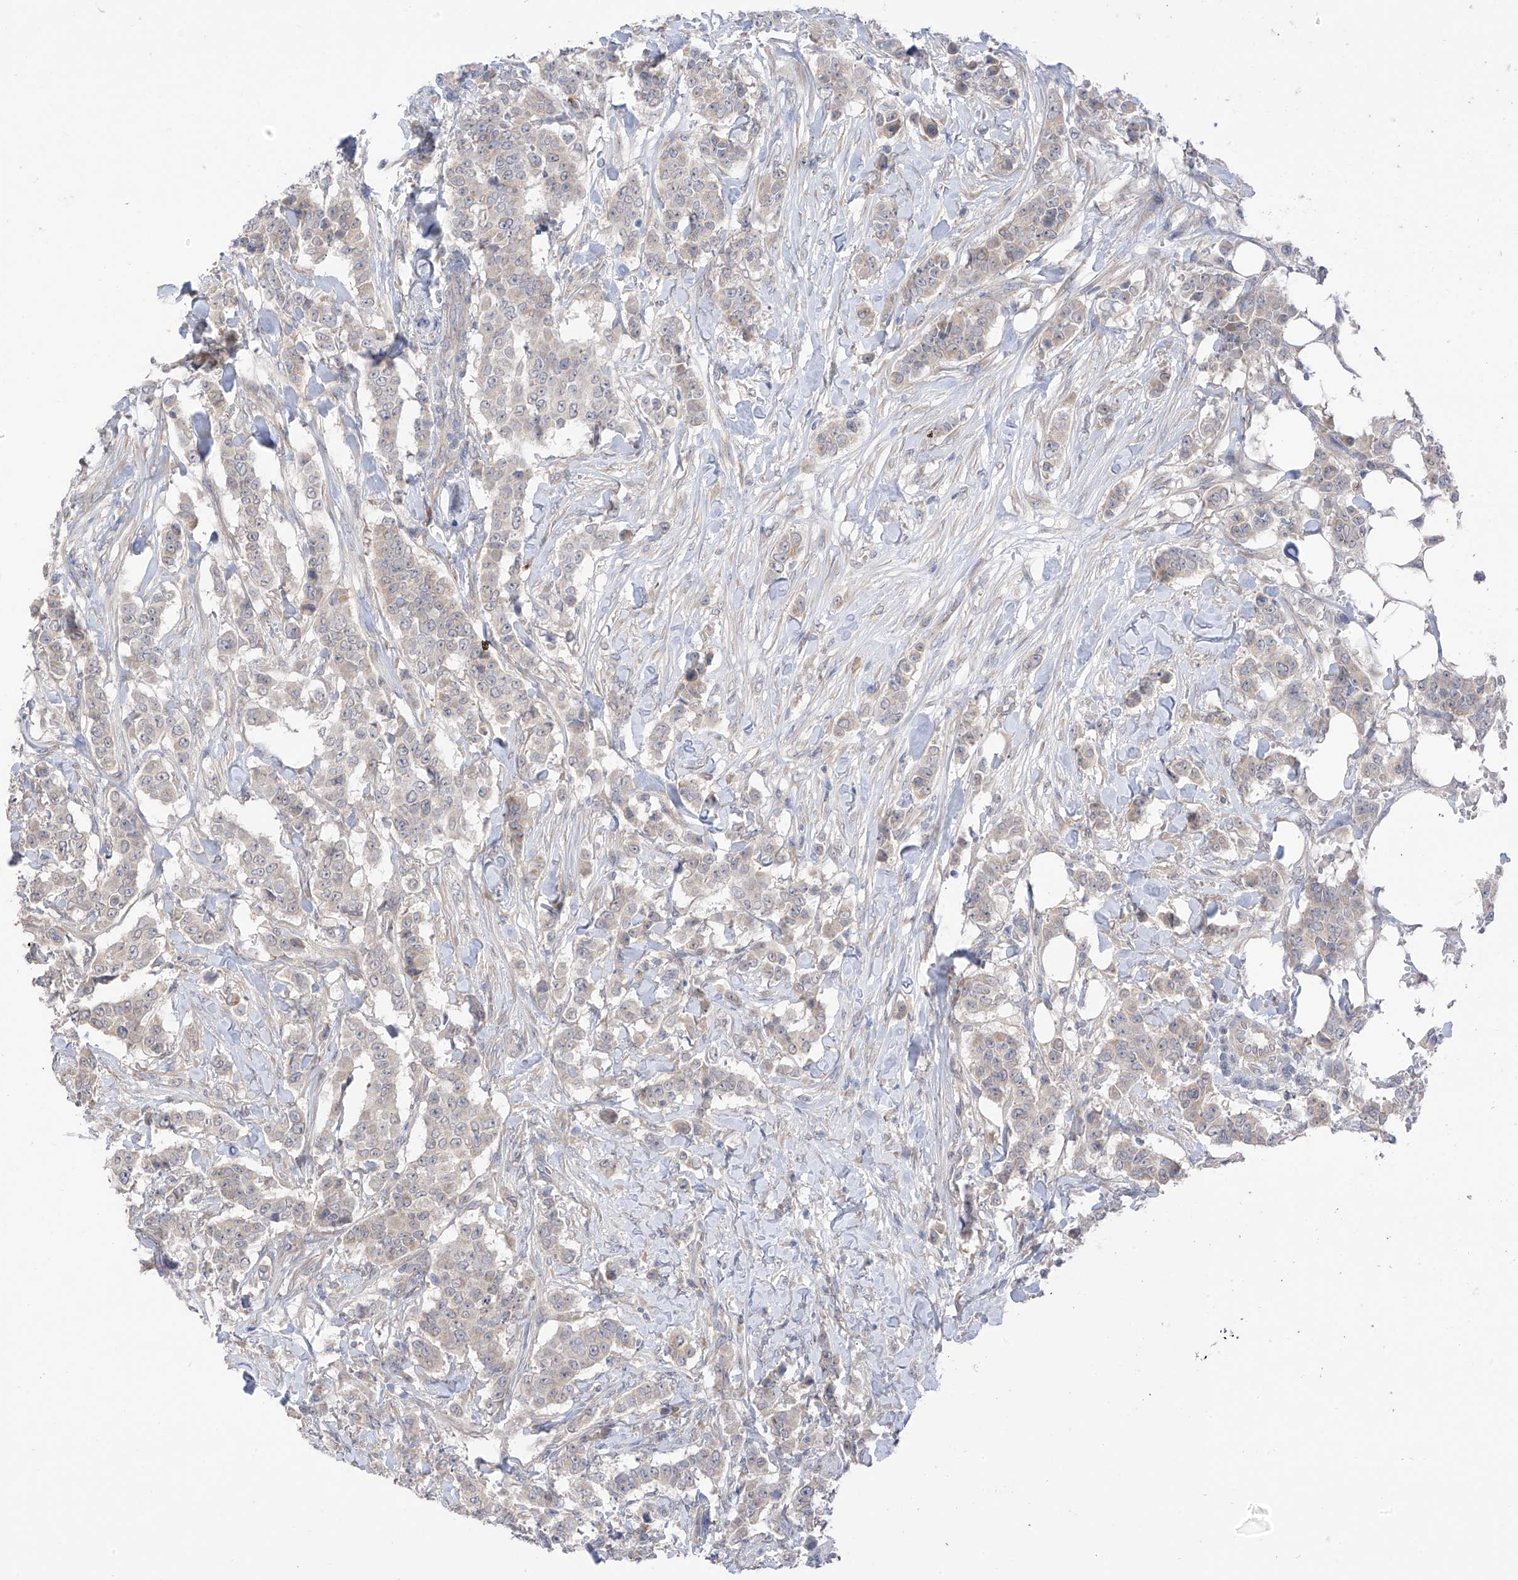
{"staining": {"intensity": "weak", "quantity": "<25%", "location": "cytoplasmic/membranous"}, "tissue": "breast cancer", "cell_type": "Tumor cells", "image_type": "cancer", "snomed": [{"axis": "morphology", "description": "Duct carcinoma"}, {"axis": "topography", "description": "Breast"}], "caption": "Breast infiltrating ductal carcinoma stained for a protein using IHC shows no staining tumor cells.", "gene": "NALCN", "patient": {"sex": "female", "age": 40}}